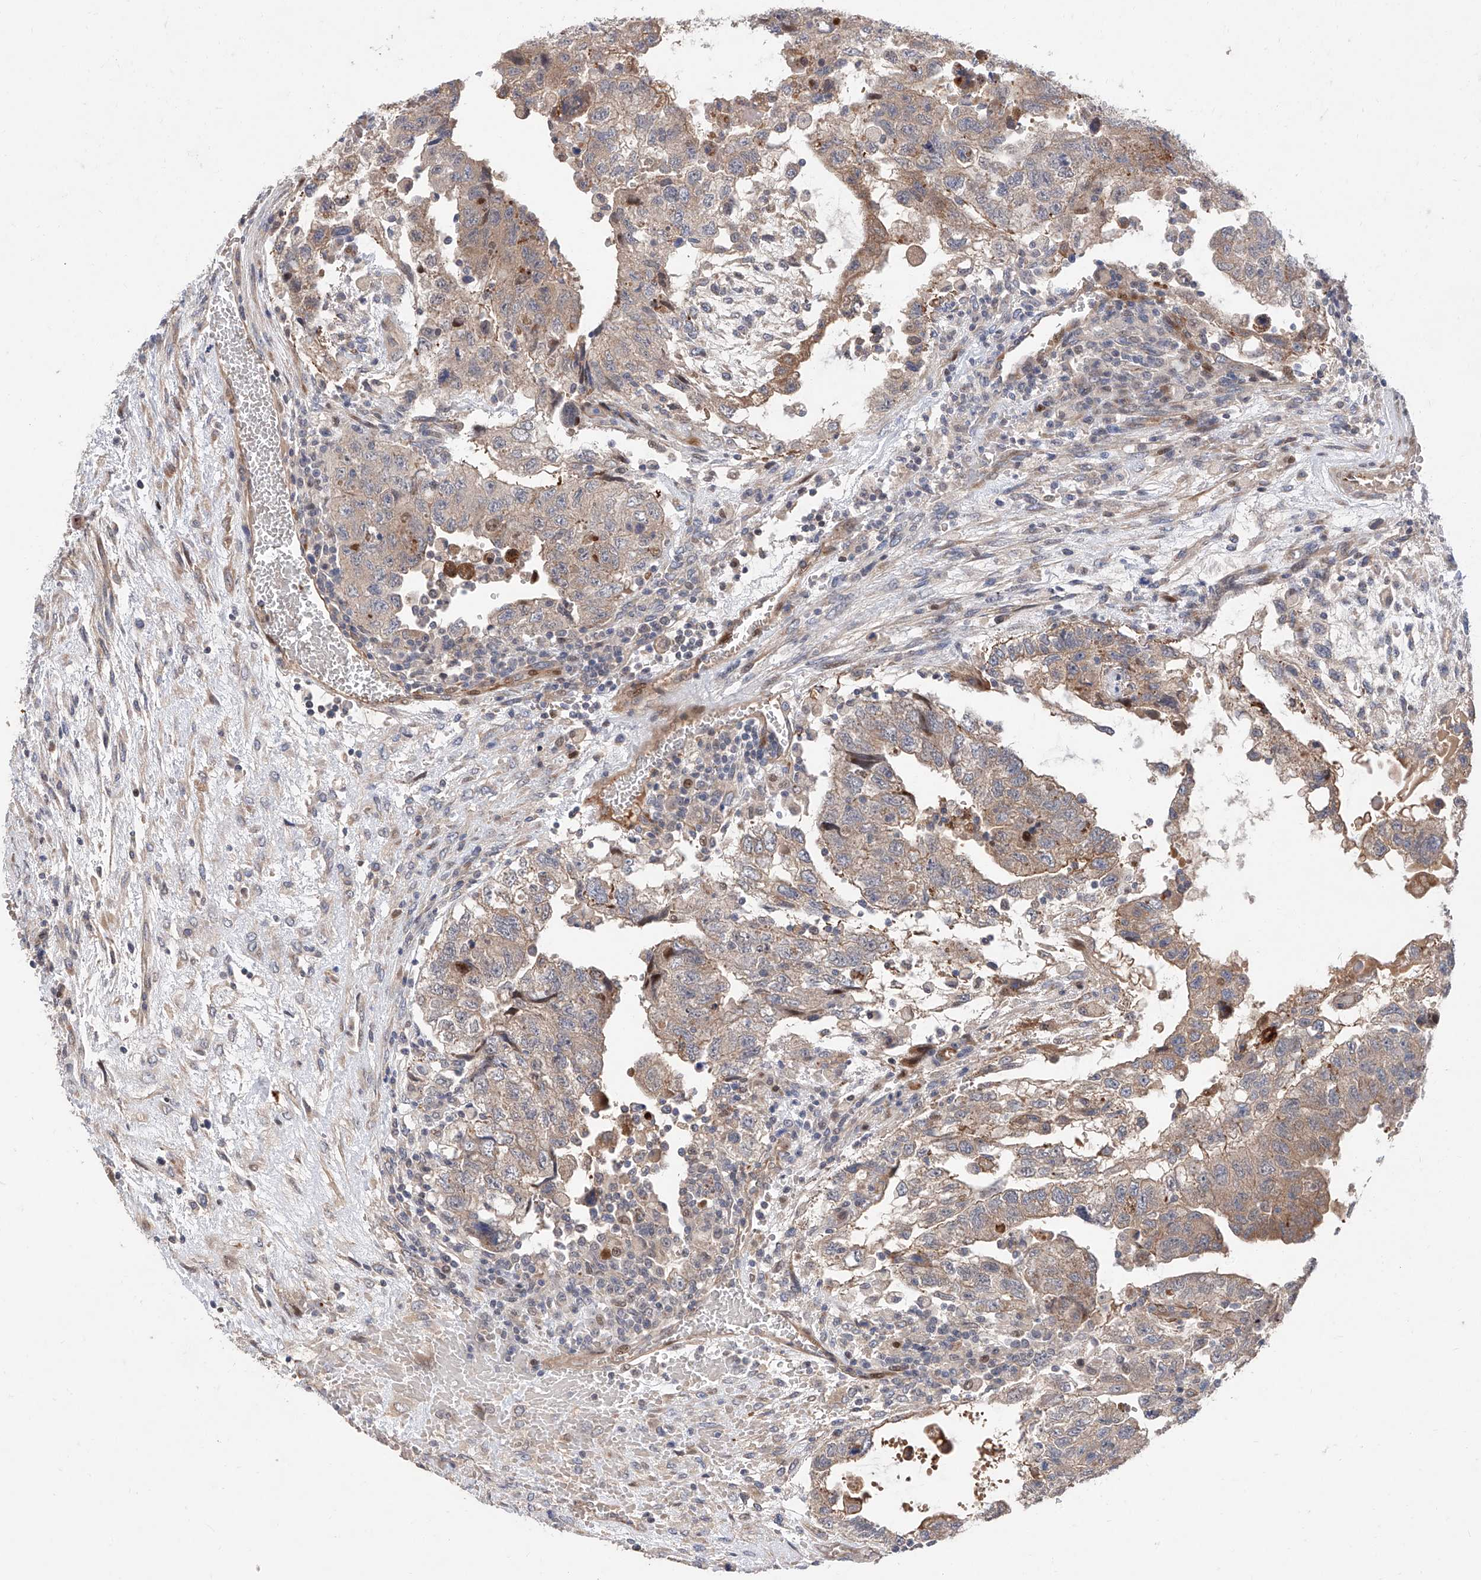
{"staining": {"intensity": "weak", "quantity": ">75%", "location": "cytoplasmic/membranous"}, "tissue": "testis cancer", "cell_type": "Tumor cells", "image_type": "cancer", "snomed": [{"axis": "morphology", "description": "Carcinoma, Embryonal, NOS"}, {"axis": "topography", "description": "Testis"}], "caption": "Immunohistochemical staining of testis cancer displays low levels of weak cytoplasmic/membranous staining in about >75% of tumor cells.", "gene": "FUCA2", "patient": {"sex": "male", "age": 36}}